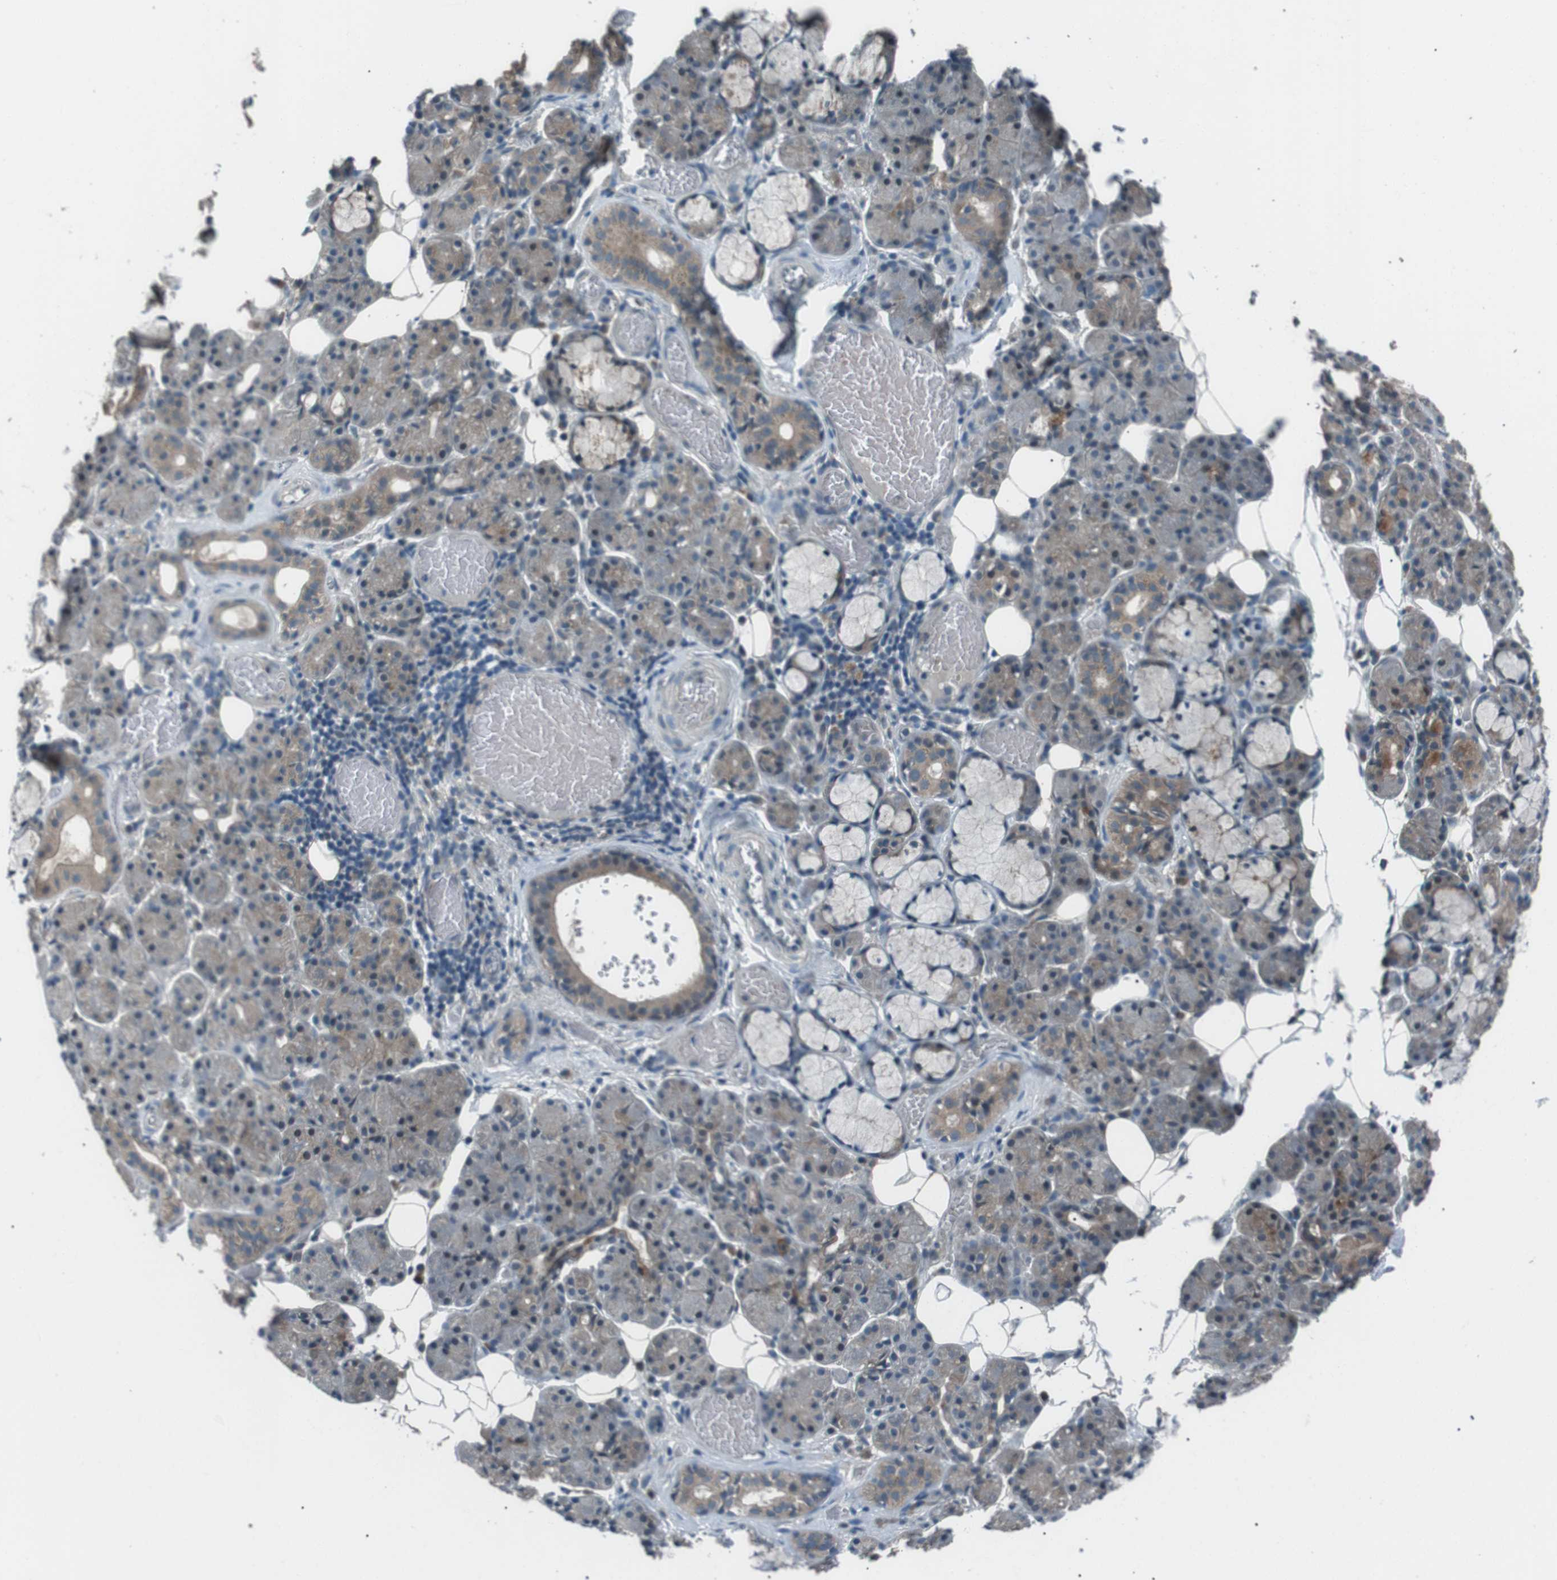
{"staining": {"intensity": "weak", "quantity": "25%-75%", "location": "cytoplasmic/membranous"}, "tissue": "salivary gland", "cell_type": "Glandular cells", "image_type": "normal", "snomed": [{"axis": "morphology", "description": "Normal tissue, NOS"}, {"axis": "topography", "description": "Salivary gland"}], "caption": "Weak cytoplasmic/membranous protein staining is present in approximately 25%-75% of glandular cells in salivary gland. Using DAB (3,3'-diaminobenzidine) (brown) and hematoxylin (blue) stains, captured at high magnification using brightfield microscopy.", "gene": "LRIG2", "patient": {"sex": "male", "age": 63}}